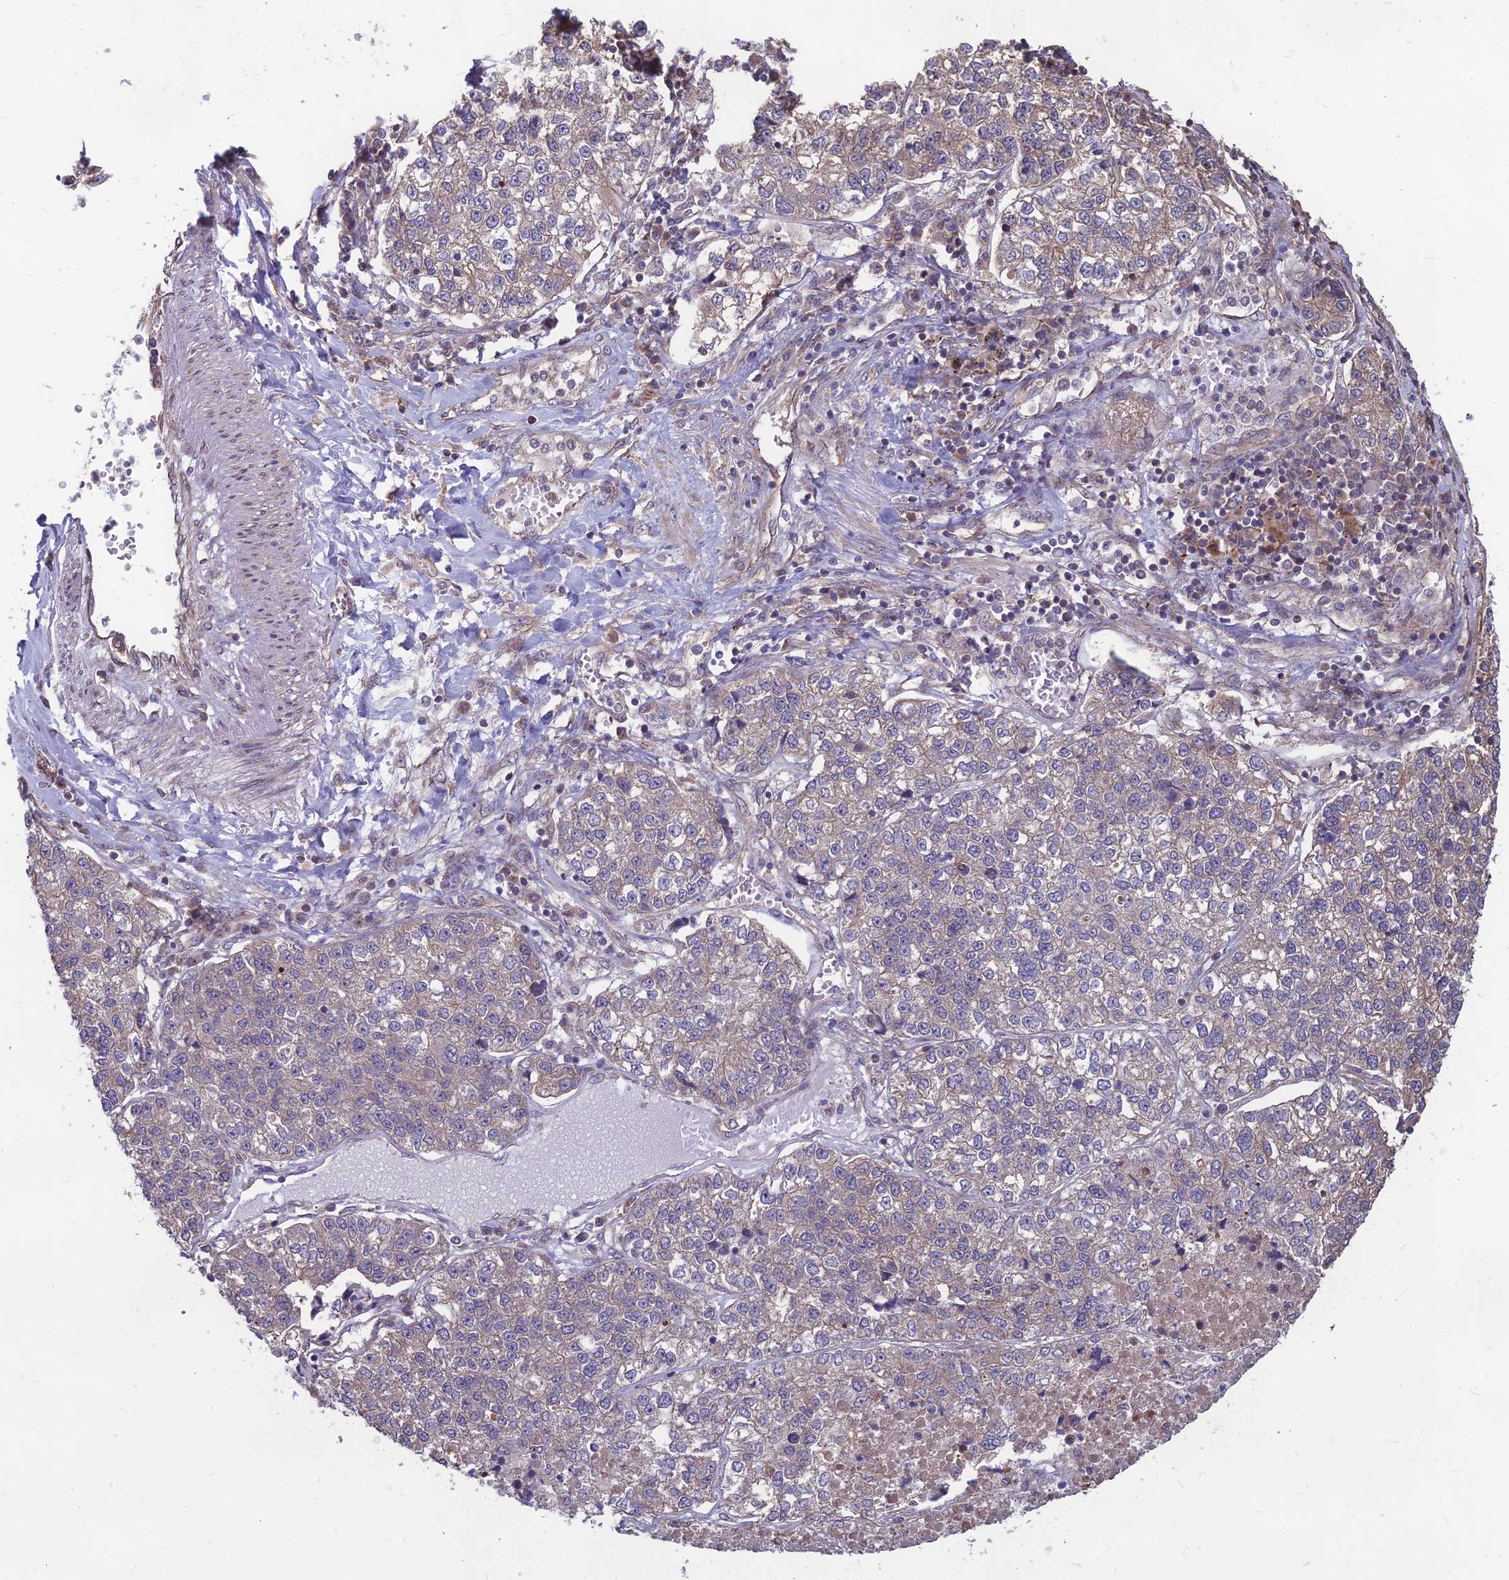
{"staining": {"intensity": "weak", "quantity": "<25%", "location": "cytoplasmic/membranous"}, "tissue": "lung cancer", "cell_type": "Tumor cells", "image_type": "cancer", "snomed": [{"axis": "morphology", "description": "Adenocarcinoma, NOS"}, {"axis": "topography", "description": "Lung"}], "caption": "IHC histopathology image of neoplastic tissue: lung cancer (adenocarcinoma) stained with DAB (3,3'-diaminobenzidine) exhibits no significant protein expression in tumor cells. Nuclei are stained in blue.", "gene": "LSM6", "patient": {"sex": "male", "age": 49}}